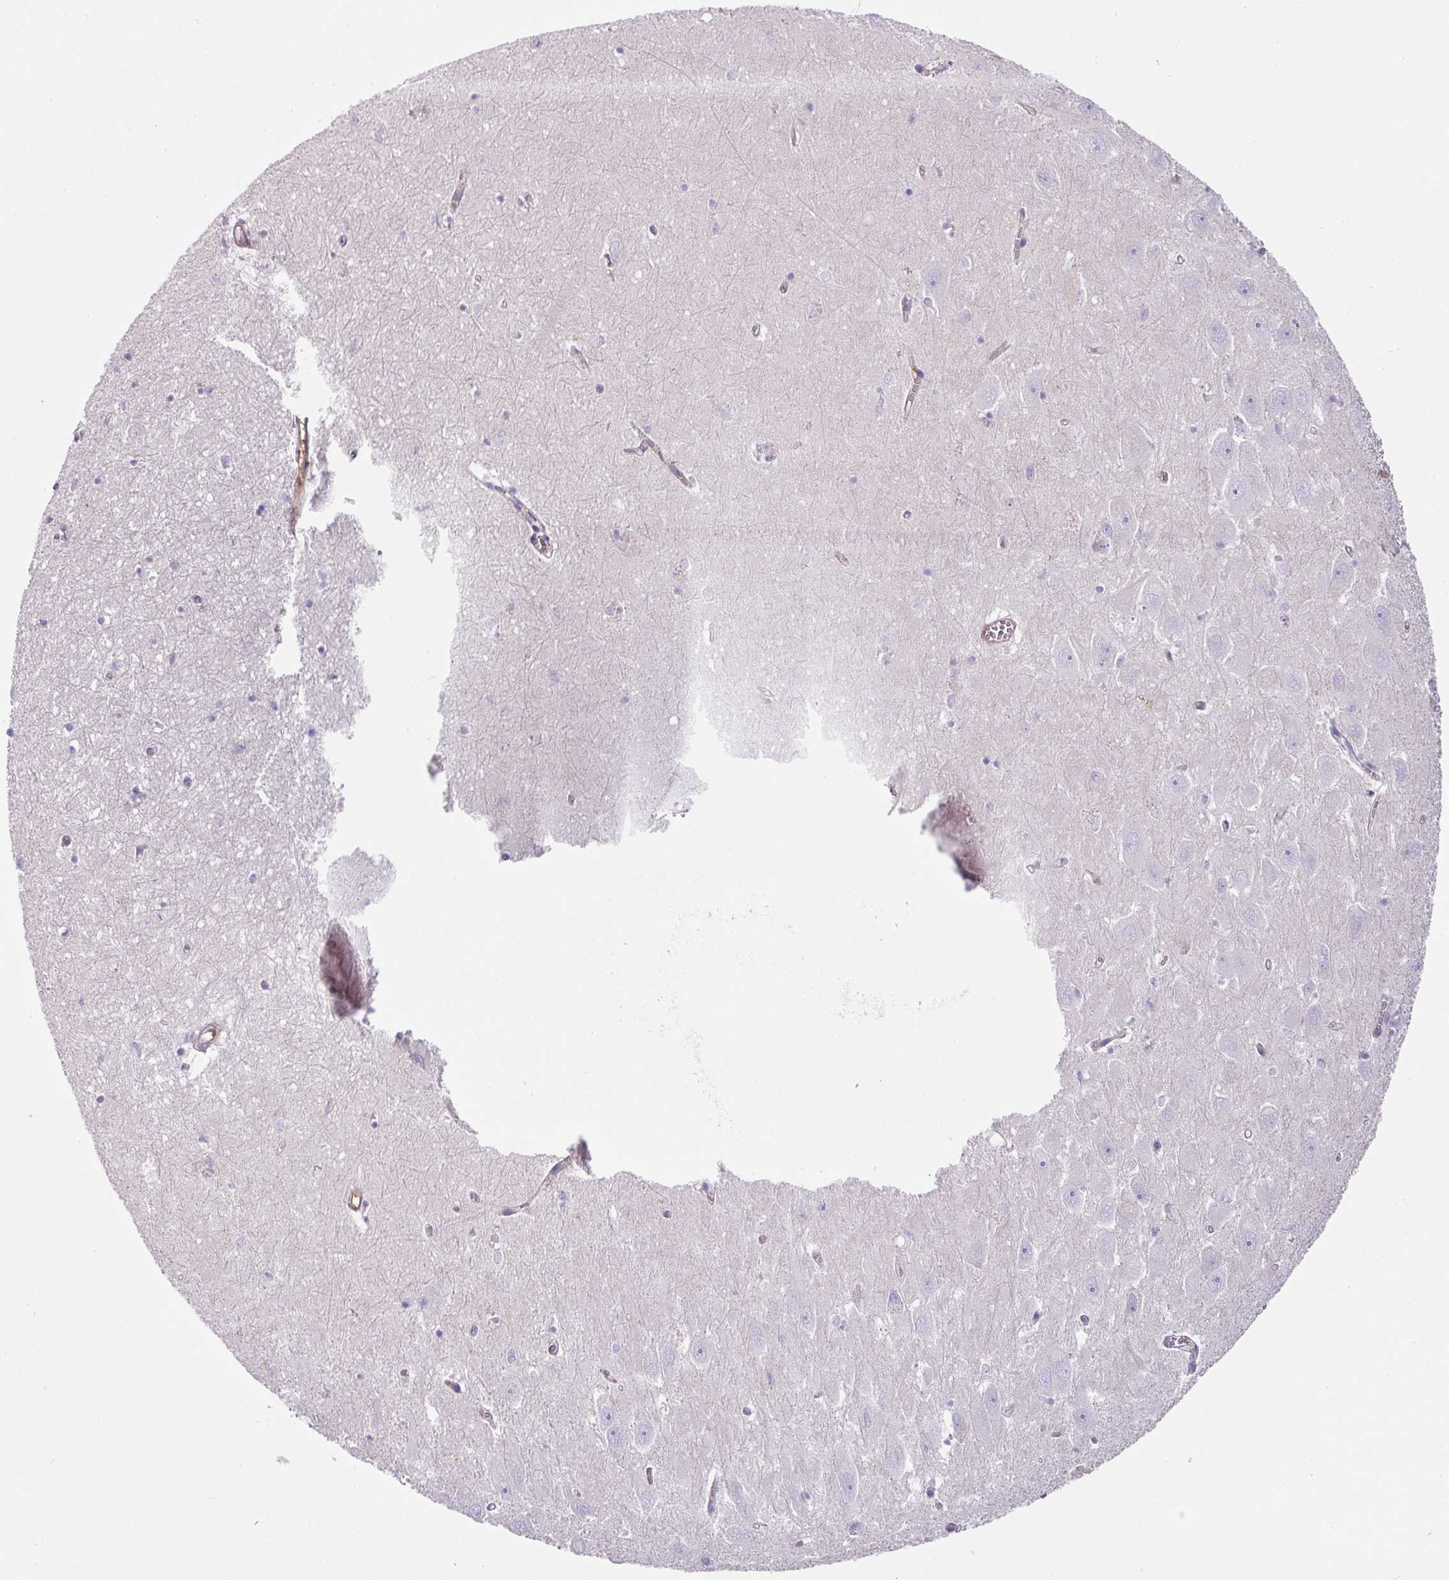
{"staining": {"intensity": "negative", "quantity": "none", "location": "none"}, "tissue": "hippocampus", "cell_type": "Glial cells", "image_type": "normal", "snomed": [{"axis": "morphology", "description": "Normal tissue, NOS"}, {"axis": "topography", "description": "Hippocampus"}], "caption": "Glial cells show no significant protein positivity in normal hippocampus. (Immunohistochemistry, brightfield microscopy, high magnification).", "gene": "OR52N1", "patient": {"sex": "female", "age": 64}}